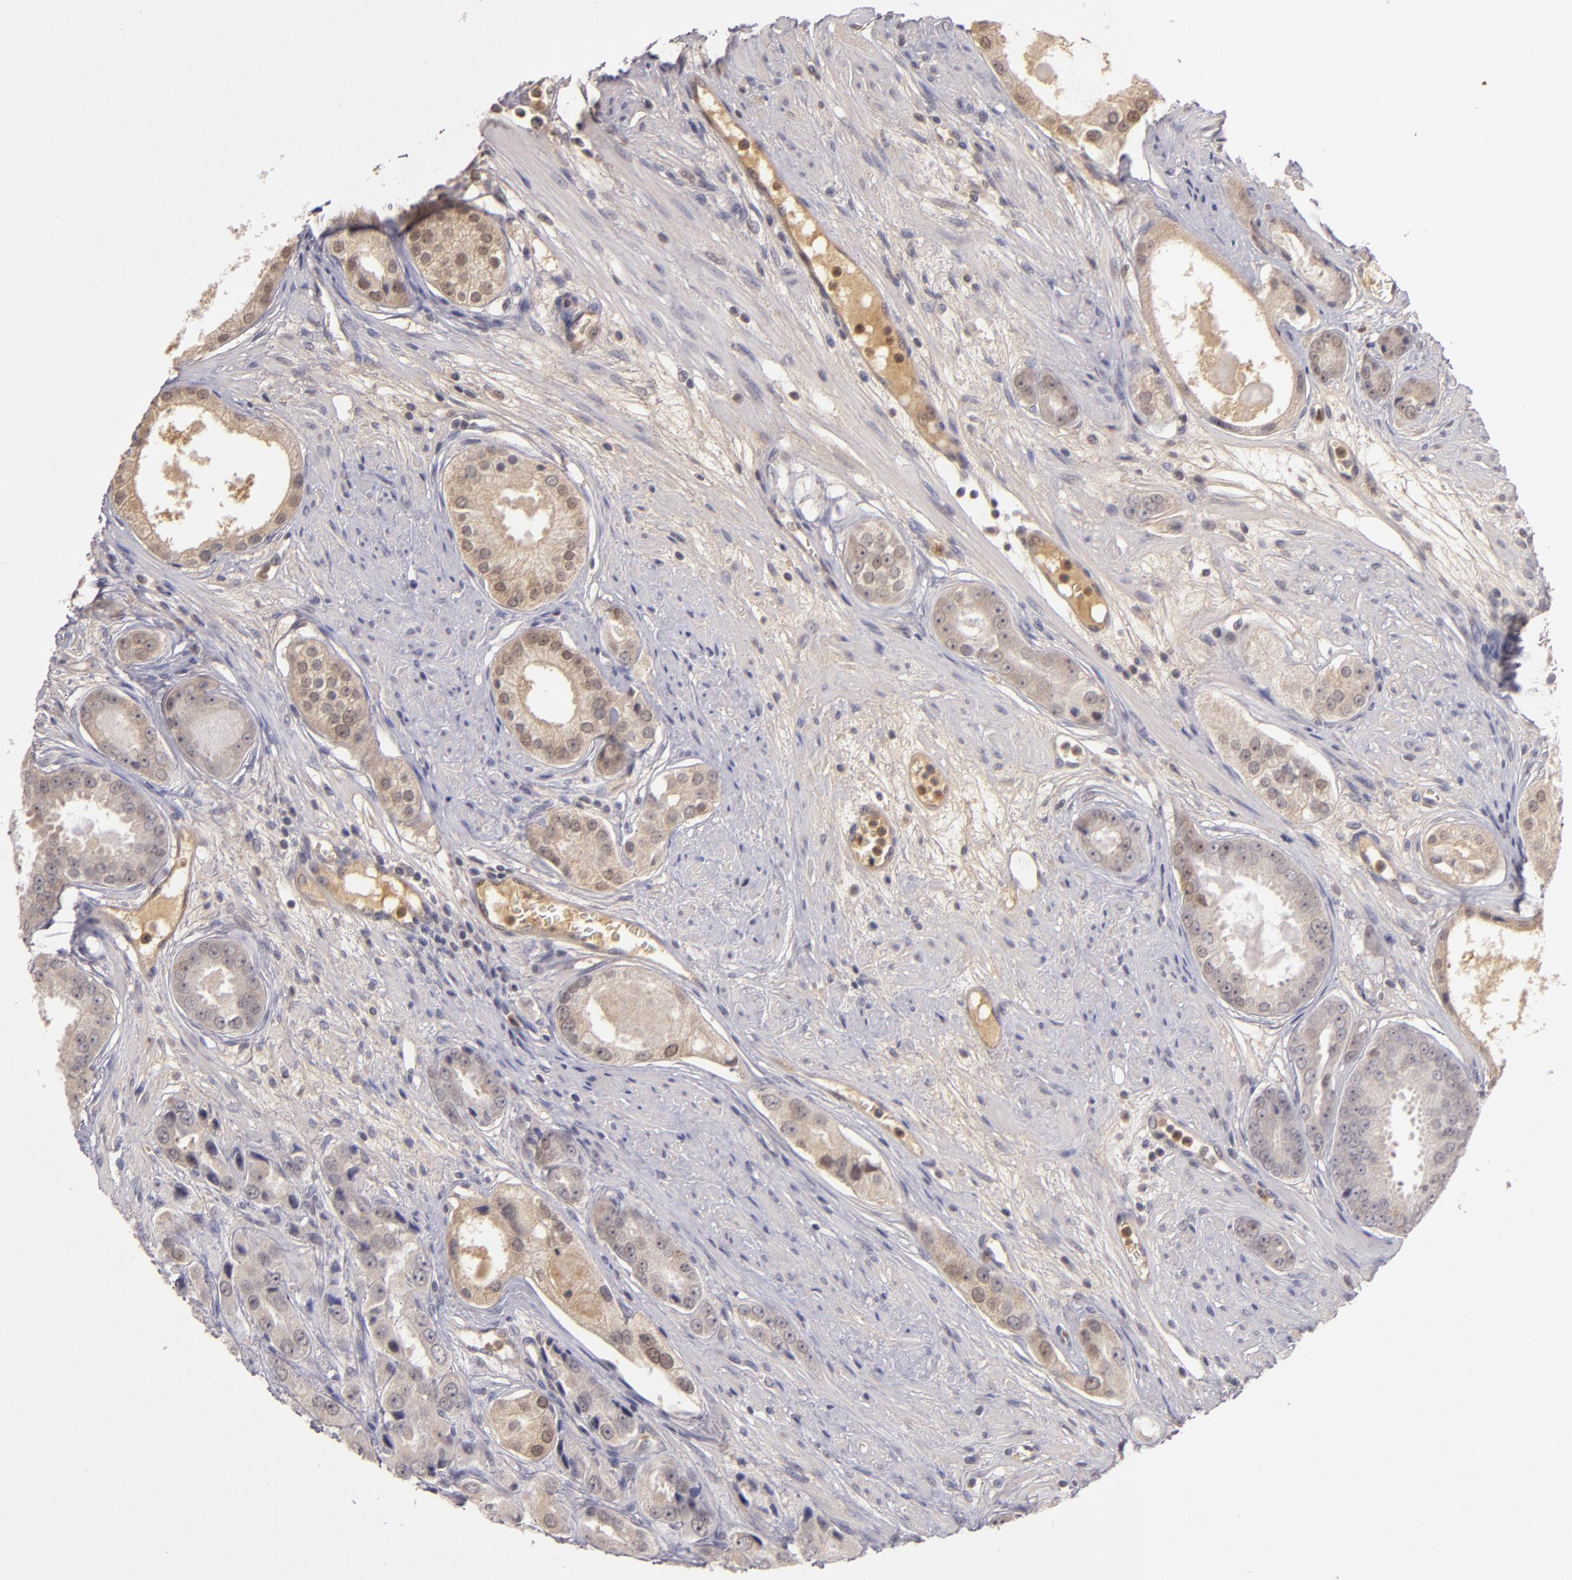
{"staining": {"intensity": "weak", "quantity": ">75%", "location": "cytoplasmic/membranous"}, "tissue": "prostate cancer", "cell_type": "Tumor cells", "image_type": "cancer", "snomed": [{"axis": "morphology", "description": "Adenocarcinoma, Medium grade"}, {"axis": "topography", "description": "Prostate"}], "caption": "Adenocarcinoma (medium-grade) (prostate) stained with a protein marker exhibits weak staining in tumor cells.", "gene": "LRG1", "patient": {"sex": "male", "age": 53}}